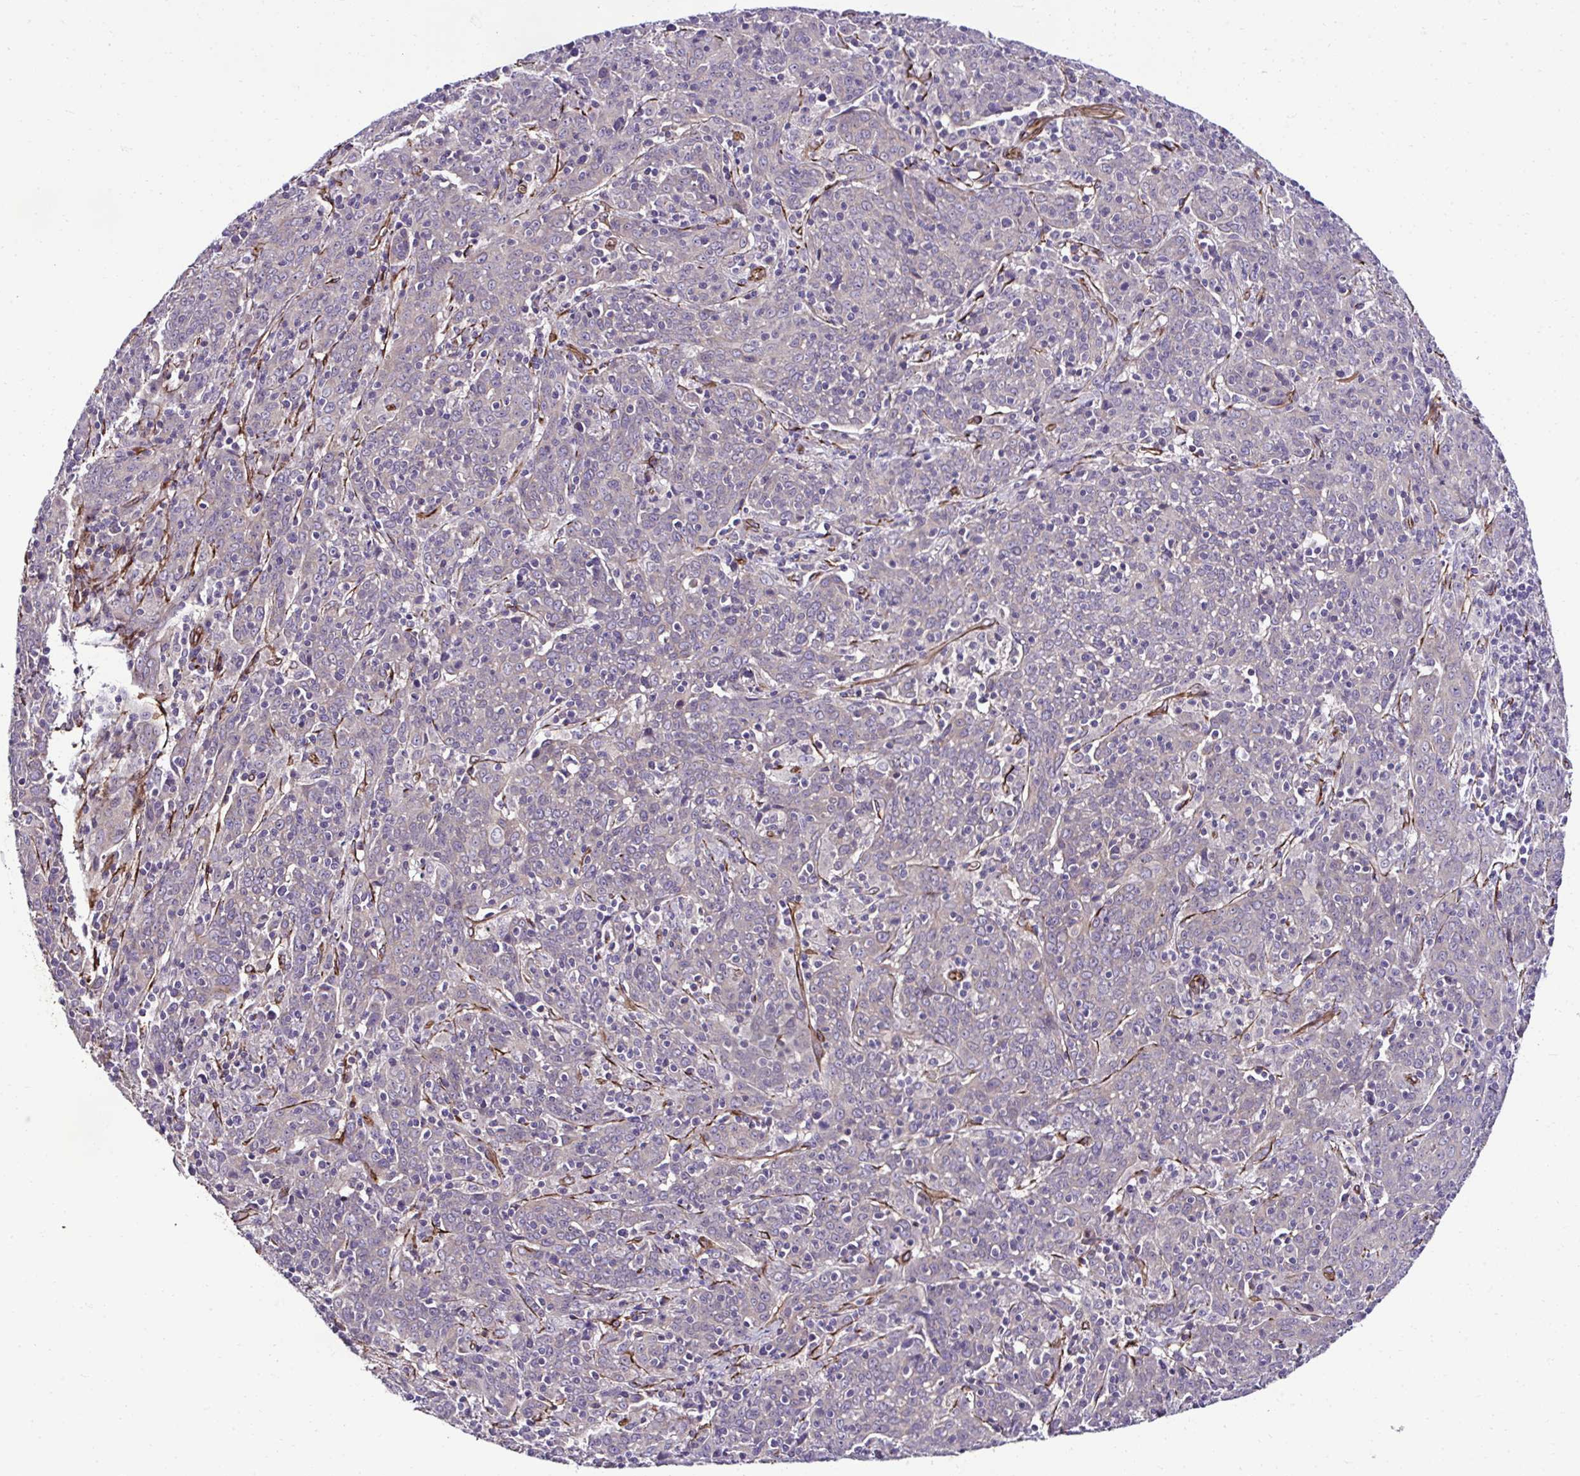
{"staining": {"intensity": "negative", "quantity": "none", "location": "none"}, "tissue": "cervical cancer", "cell_type": "Tumor cells", "image_type": "cancer", "snomed": [{"axis": "morphology", "description": "Squamous cell carcinoma, NOS"}, {"axis": "topography", "description": "Cervix"}], "caption": "The micrograph exhibits no significant staining in tumor cells of cervical squamous cell carcinoma. (DAB (3,3'-diaminobenzidine) immunohistochemistry (IHC), high magnification).", "gene": "TRIM52", "patient": {"sex": "female", "age": 67}}